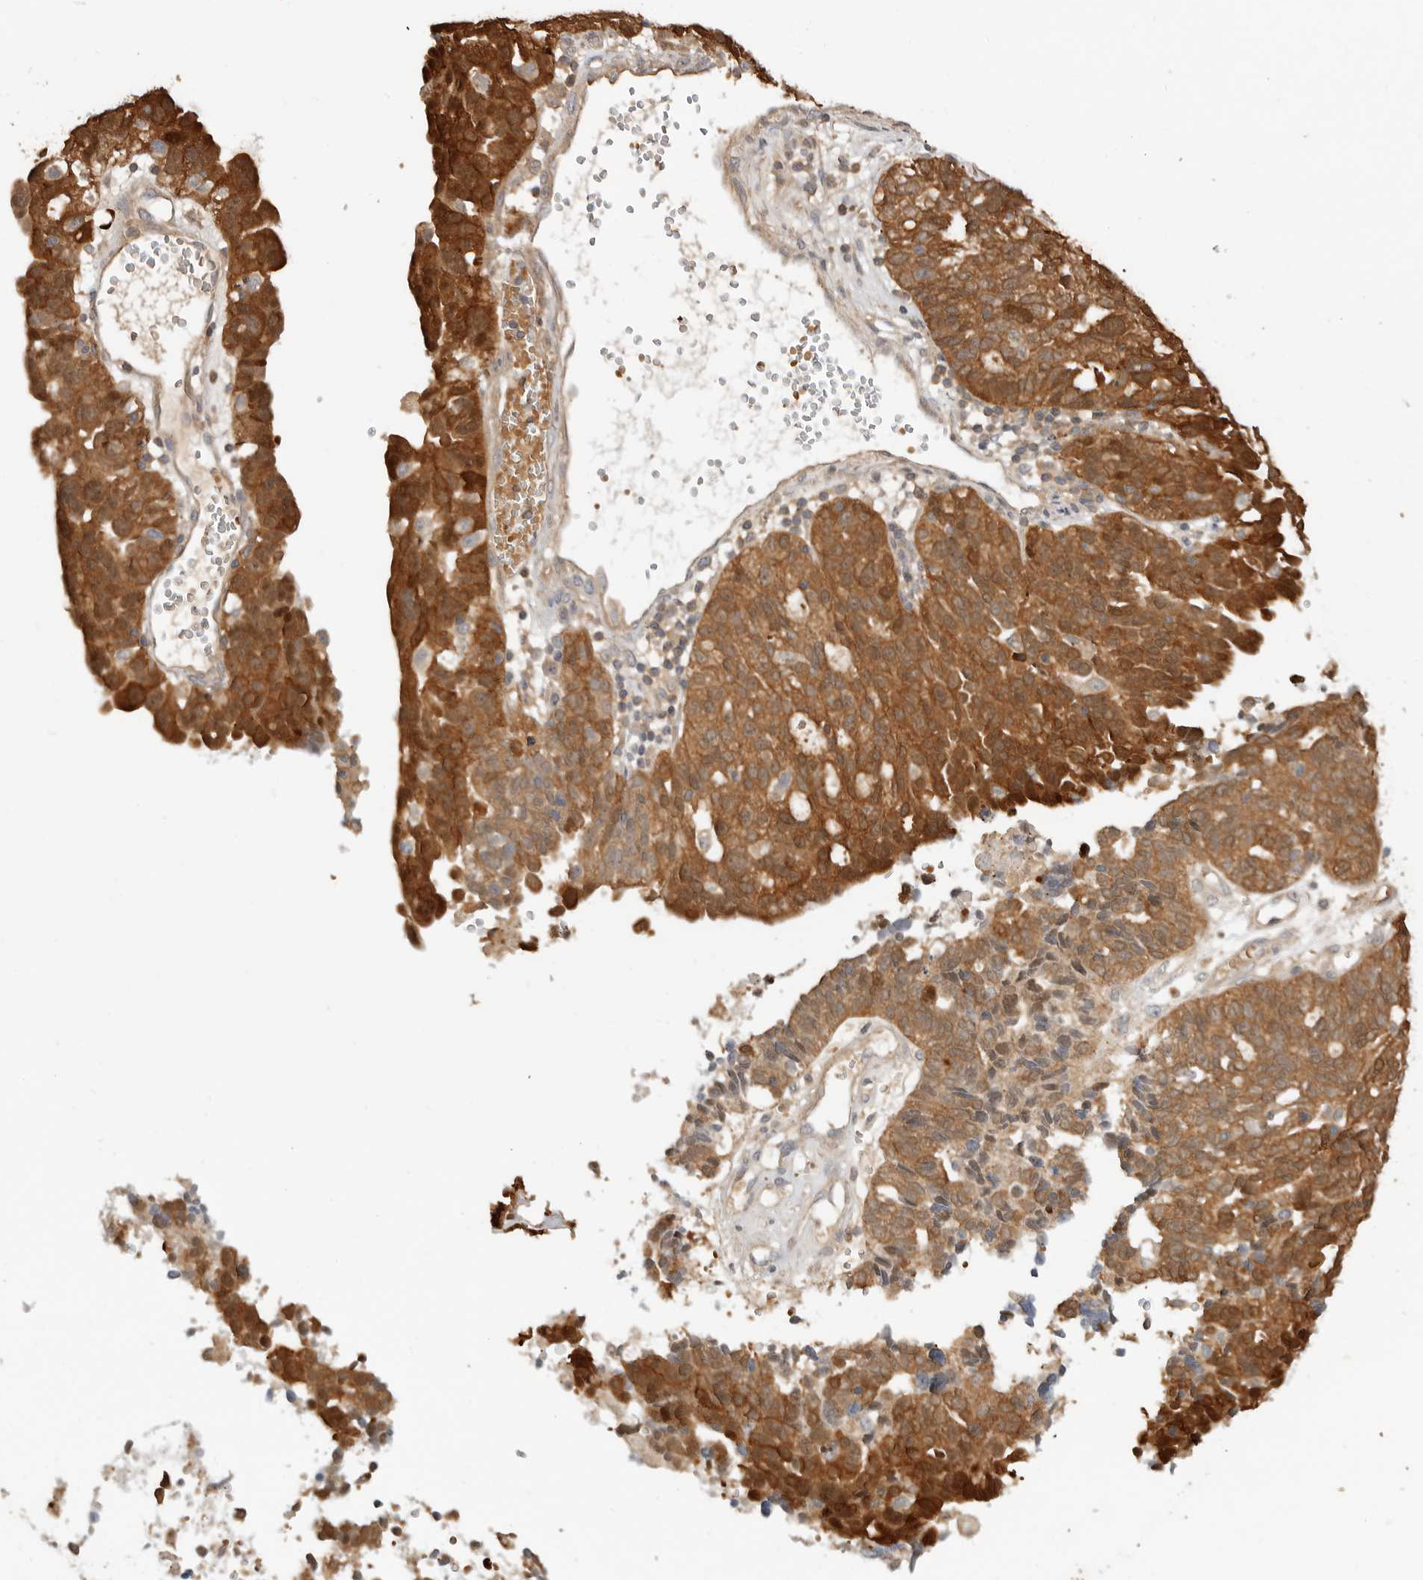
{"staining": {"intensity": "strong", "quantity": ">75%", "location": "cytoplasmic/membranous"}, "tissue": "ovarian cancer", "cell_type": "Tumor cells", "image_type": "cancer", "snomed": [{"axis": "morphology", "description": "Cystadenocarcinoma, serous, NOS"}, {"axis": "topography", "description": "Ovary"}], "caption": "This micrograph reveals immunohistochemistry (IHC) staining of ovarian serous cystadenocarcinoma, with high strong cytoplasmic/membranous expression in approximately >75% of tumor cells.", "gene": "CLDN12", "patient": {"sex": "female", "age": 59}}